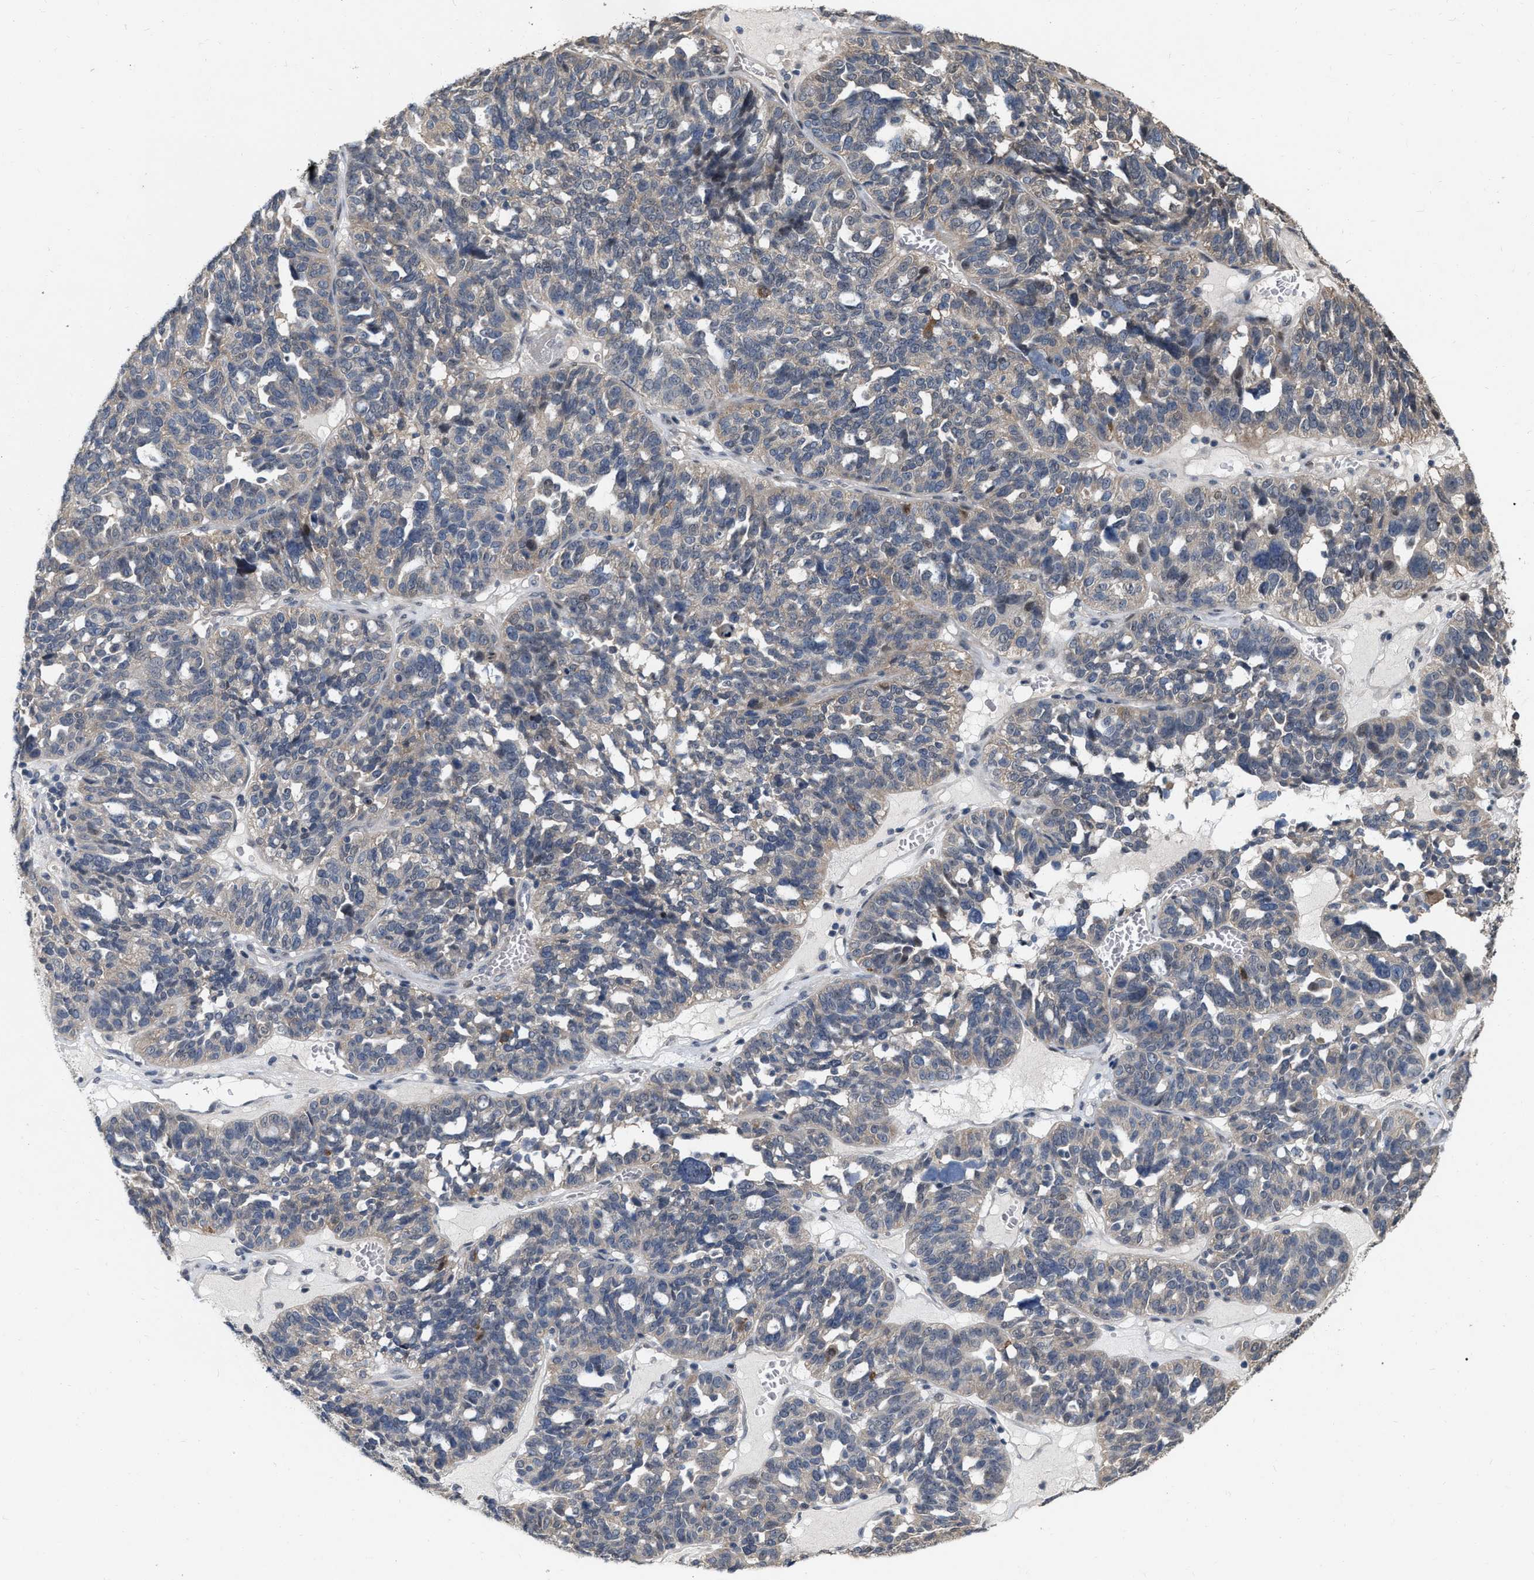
{"staining": {"intensity": "weak", "quantity": "25%-75%", "location": "cytoplasmic/membranous"}, "tissue": "ovarian cancer", "cell_type": "Tumor cells", "image_type": "cancer", "snomed": [{"axis": "morphology", "description": "Cystadenocarcinoma, serous, NOS"}, {"axis": "topography", "description": "Ovary"}], "caption": "A high-resolution micrograph shows immunohistochemistry (IHC) staining of ovarian serous cystadenocarcinoma, which demonstrates weak cytoplasmic/membranous positivity in about 25%-75% of tumor cells.", "gene": "RUVBL1", "patient": {"sex": "female", "age": 59}}